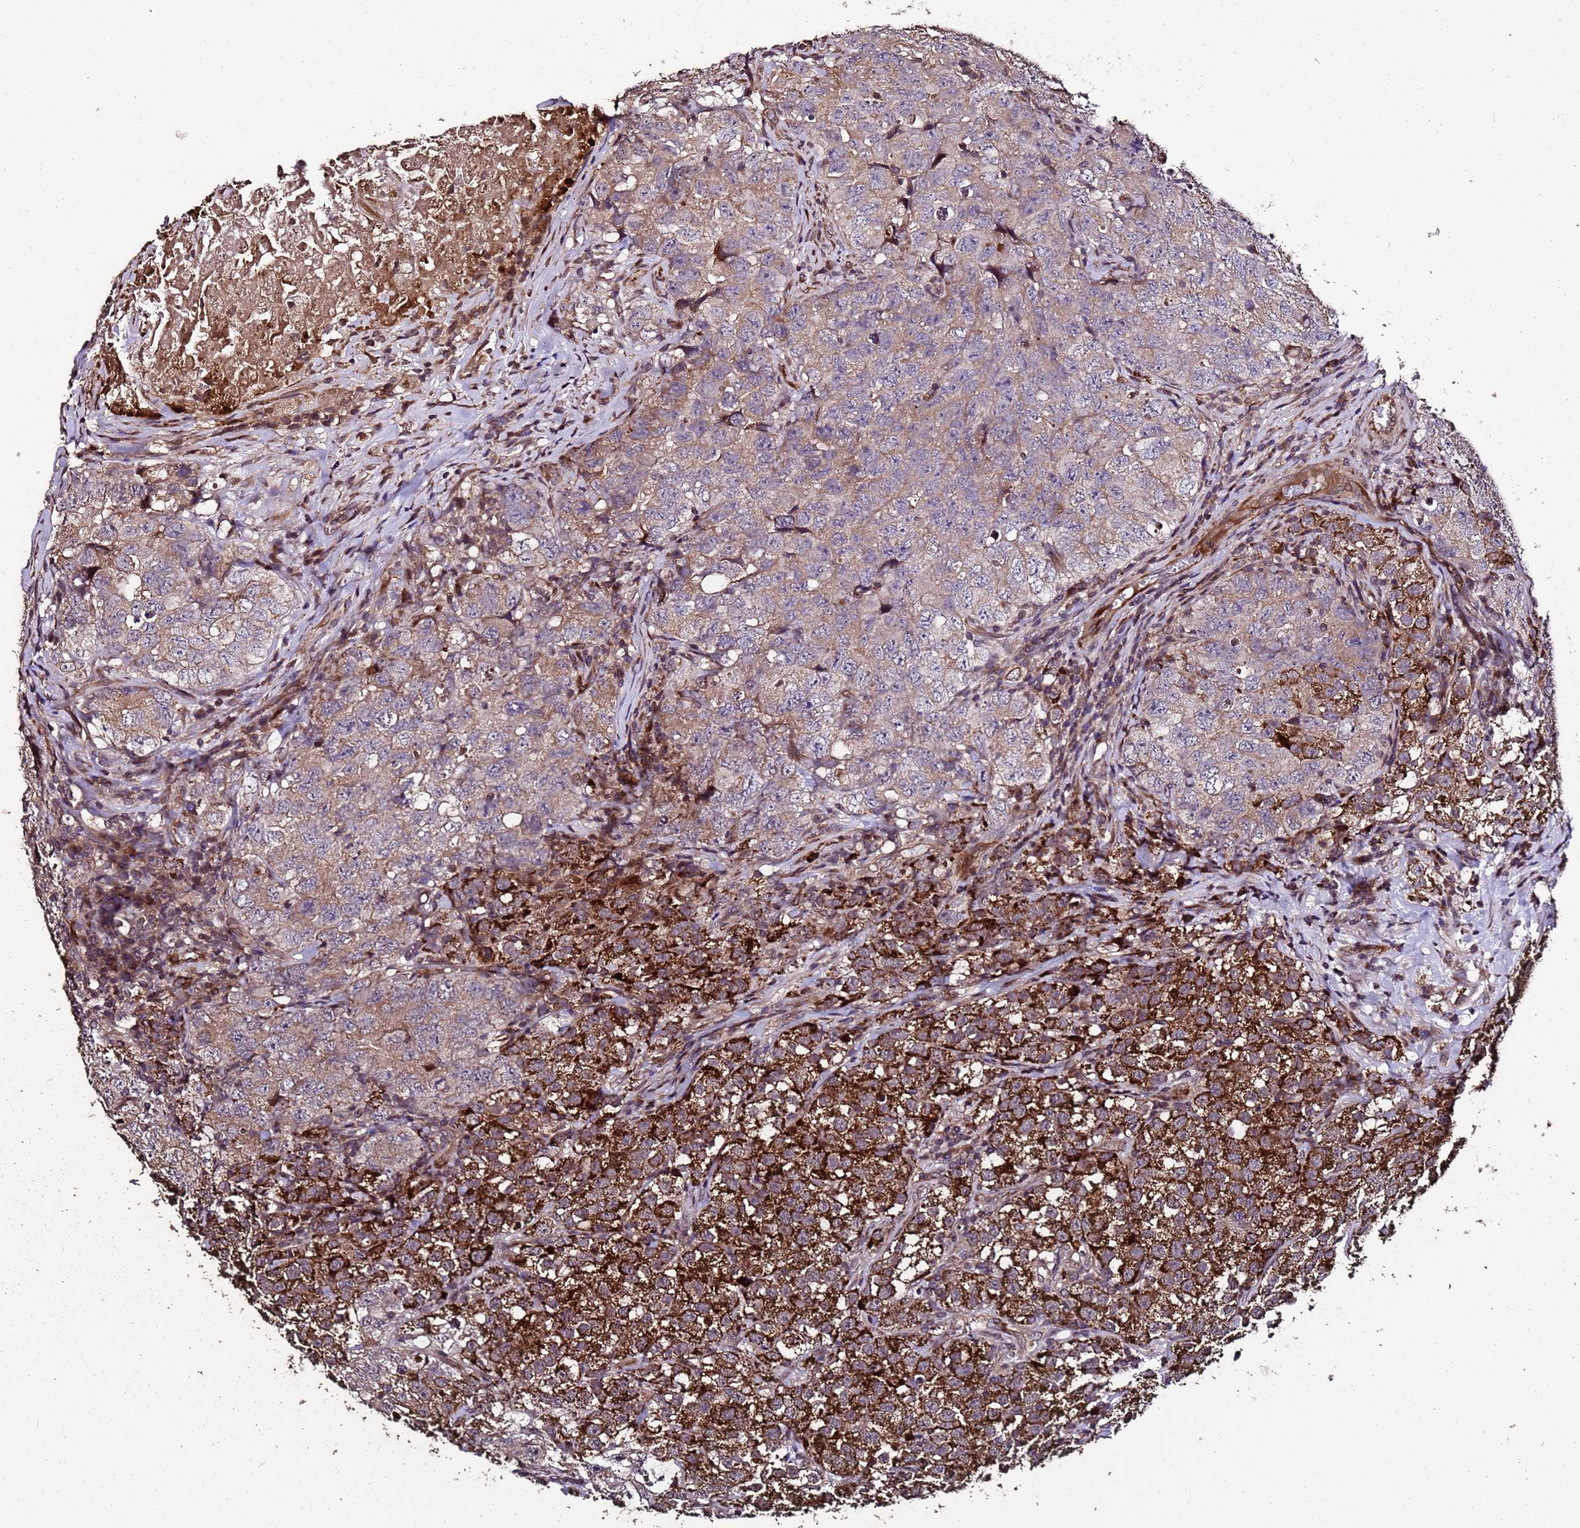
{"staining": {"intensity": "moderate", "quantity": ">75%", "location": "cytoplasmic/membranous"}, "tissue": "testis cancer", "cell_type": "Tumor cells", "image_type": "cancer", "snomed": [{"axis": "morphology", "description": "Seminoma, NOS"}, {"axis": "morphology", "description": "Carcinoma, Embryonal, NOS"}, {"axis": "topography", "description": "Testis"}], "caption": "Moderate cytoplasmic/membranous staining is present in about >75% of tumor cells in testis cancer. (IHC, brightfield microscopy, high magnification).", "gene": "PRODH", "patient": {"sex": "male", "age": 43}}